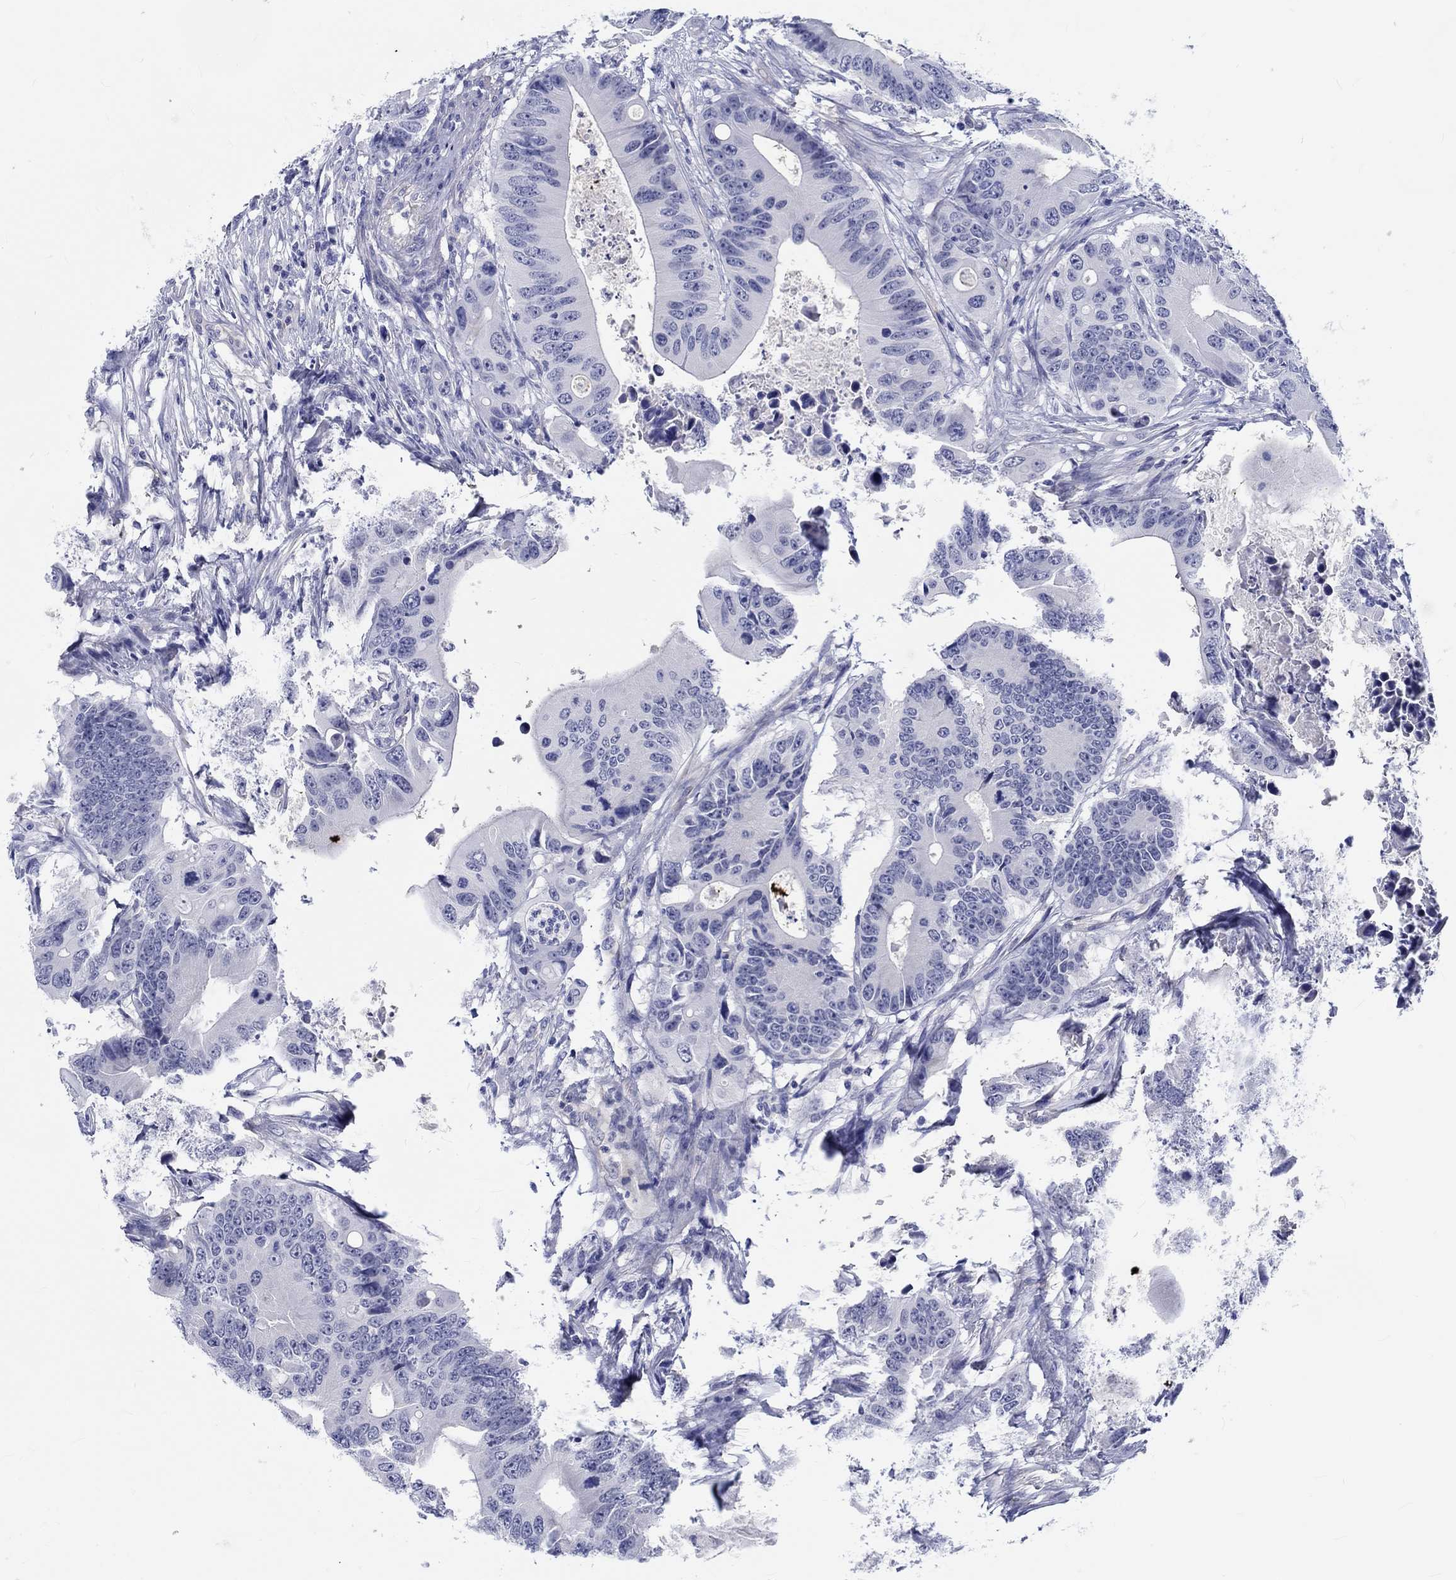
{"staining": {"intensity": "negative", "quantity": "none", "location": "none"}, "tissue": "colorectal cancer", "cell_type": "Tumor cells", "image_type": "cancer", "snomed": [{"axis": "morphology", "description": "Adenocarcinoma, NOS"}, {"axis": "topography", "description": "Colon"}], "caption": "Tumor cells are negative for brown protein staining in colorectal cancer.", "gene": "CDY2B", "patient": {"sex": "female", "age": 90}}